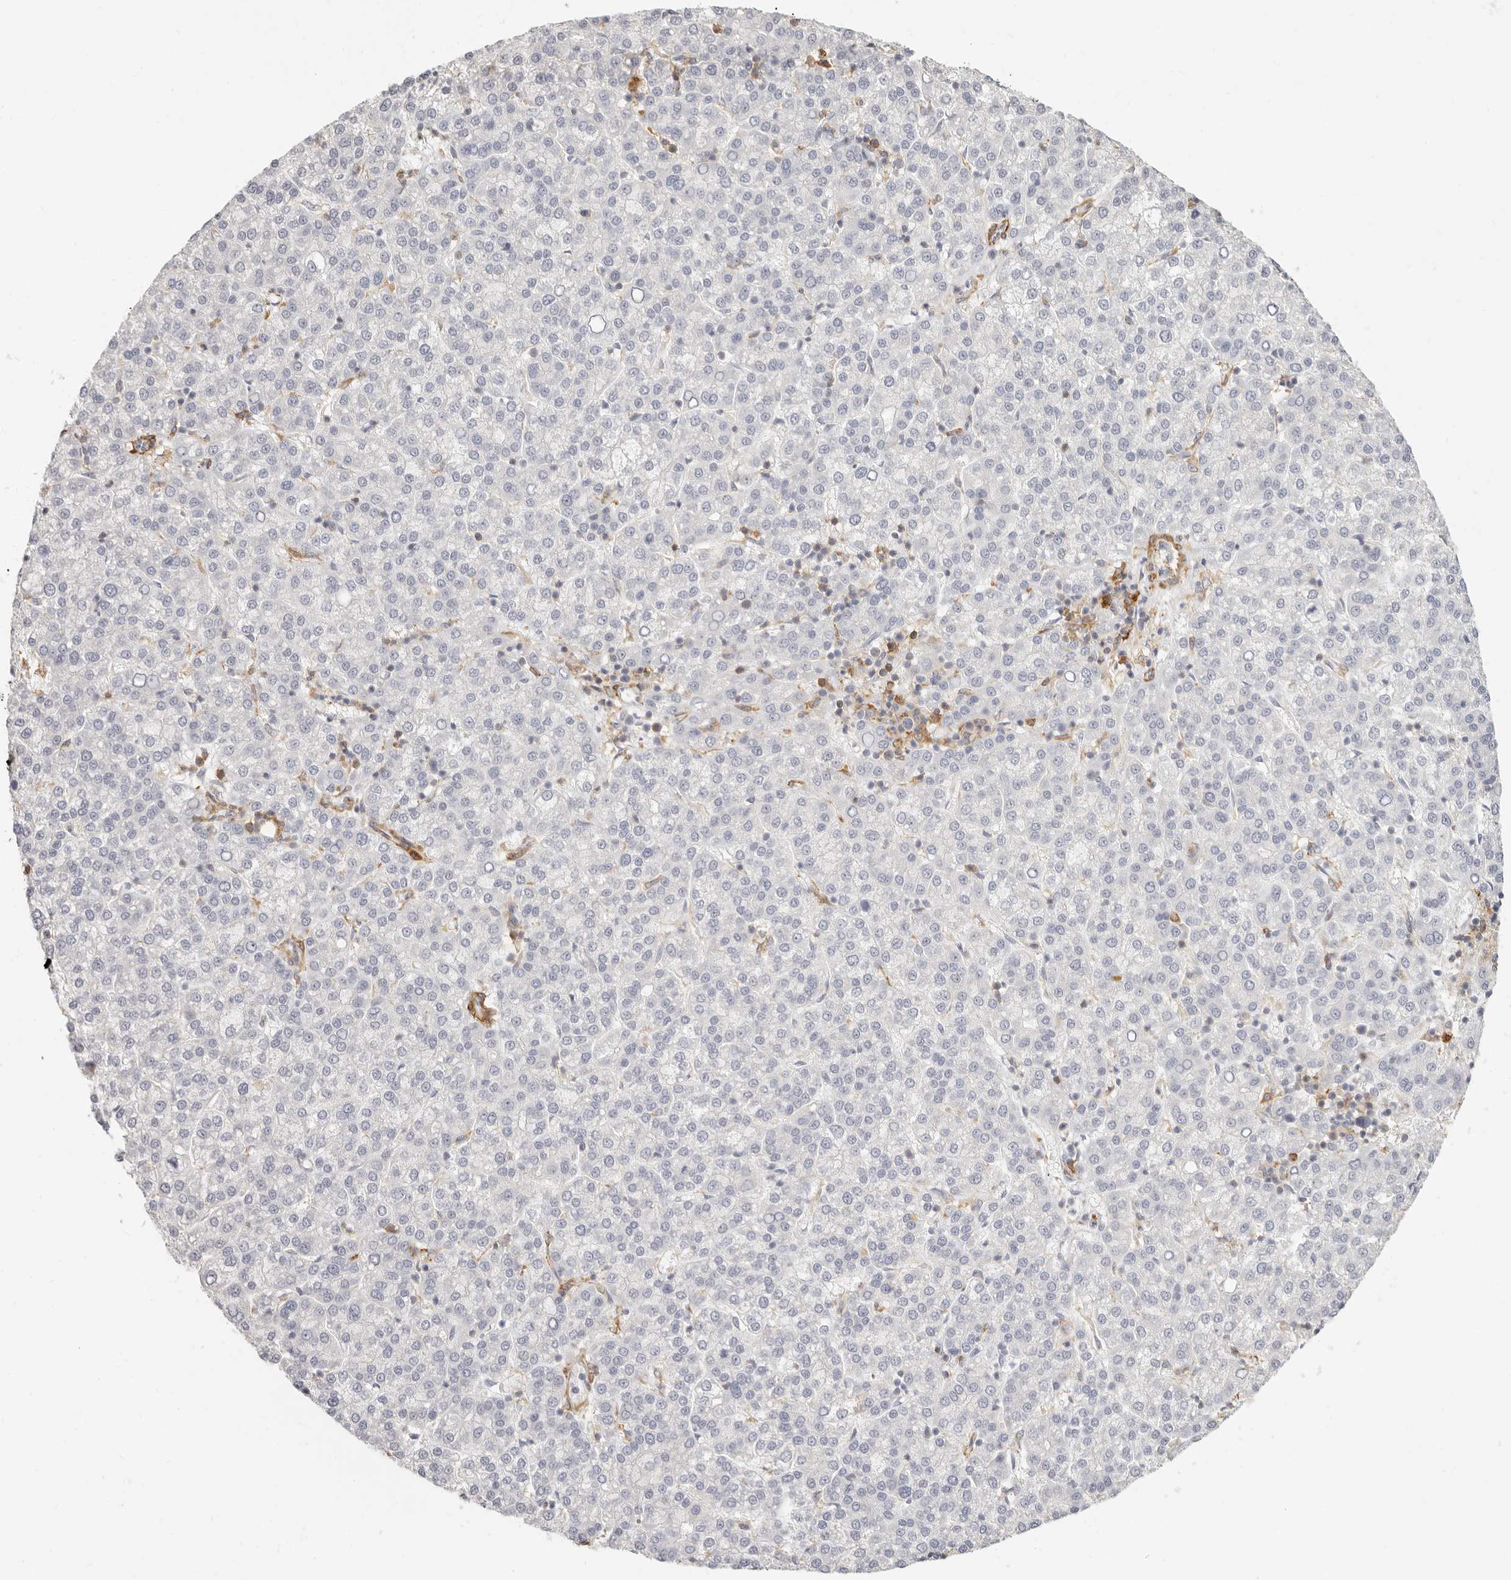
{"staining": {"intensity": "negative", "quantity": "none", "location": "none"}, "tissue": "liver cancer", "cell_type": "Tumor cells", "image_type": "cancer", "snomed": [{"axis": "morphology", "description": "Carcinoma, Hepatocellular, NOS"}, {"axis": "topography", "description": "Liver"}], "caption": "Immunohistochemistry (IHC) image of human liver hepatocellular carcinoma stained for a protein (brown), which demonstrates no expression in tumor cells. Nuclei are stained in blue.", "gene": "NIBAN1", "patient": {"sex": "female", "age": 58}}